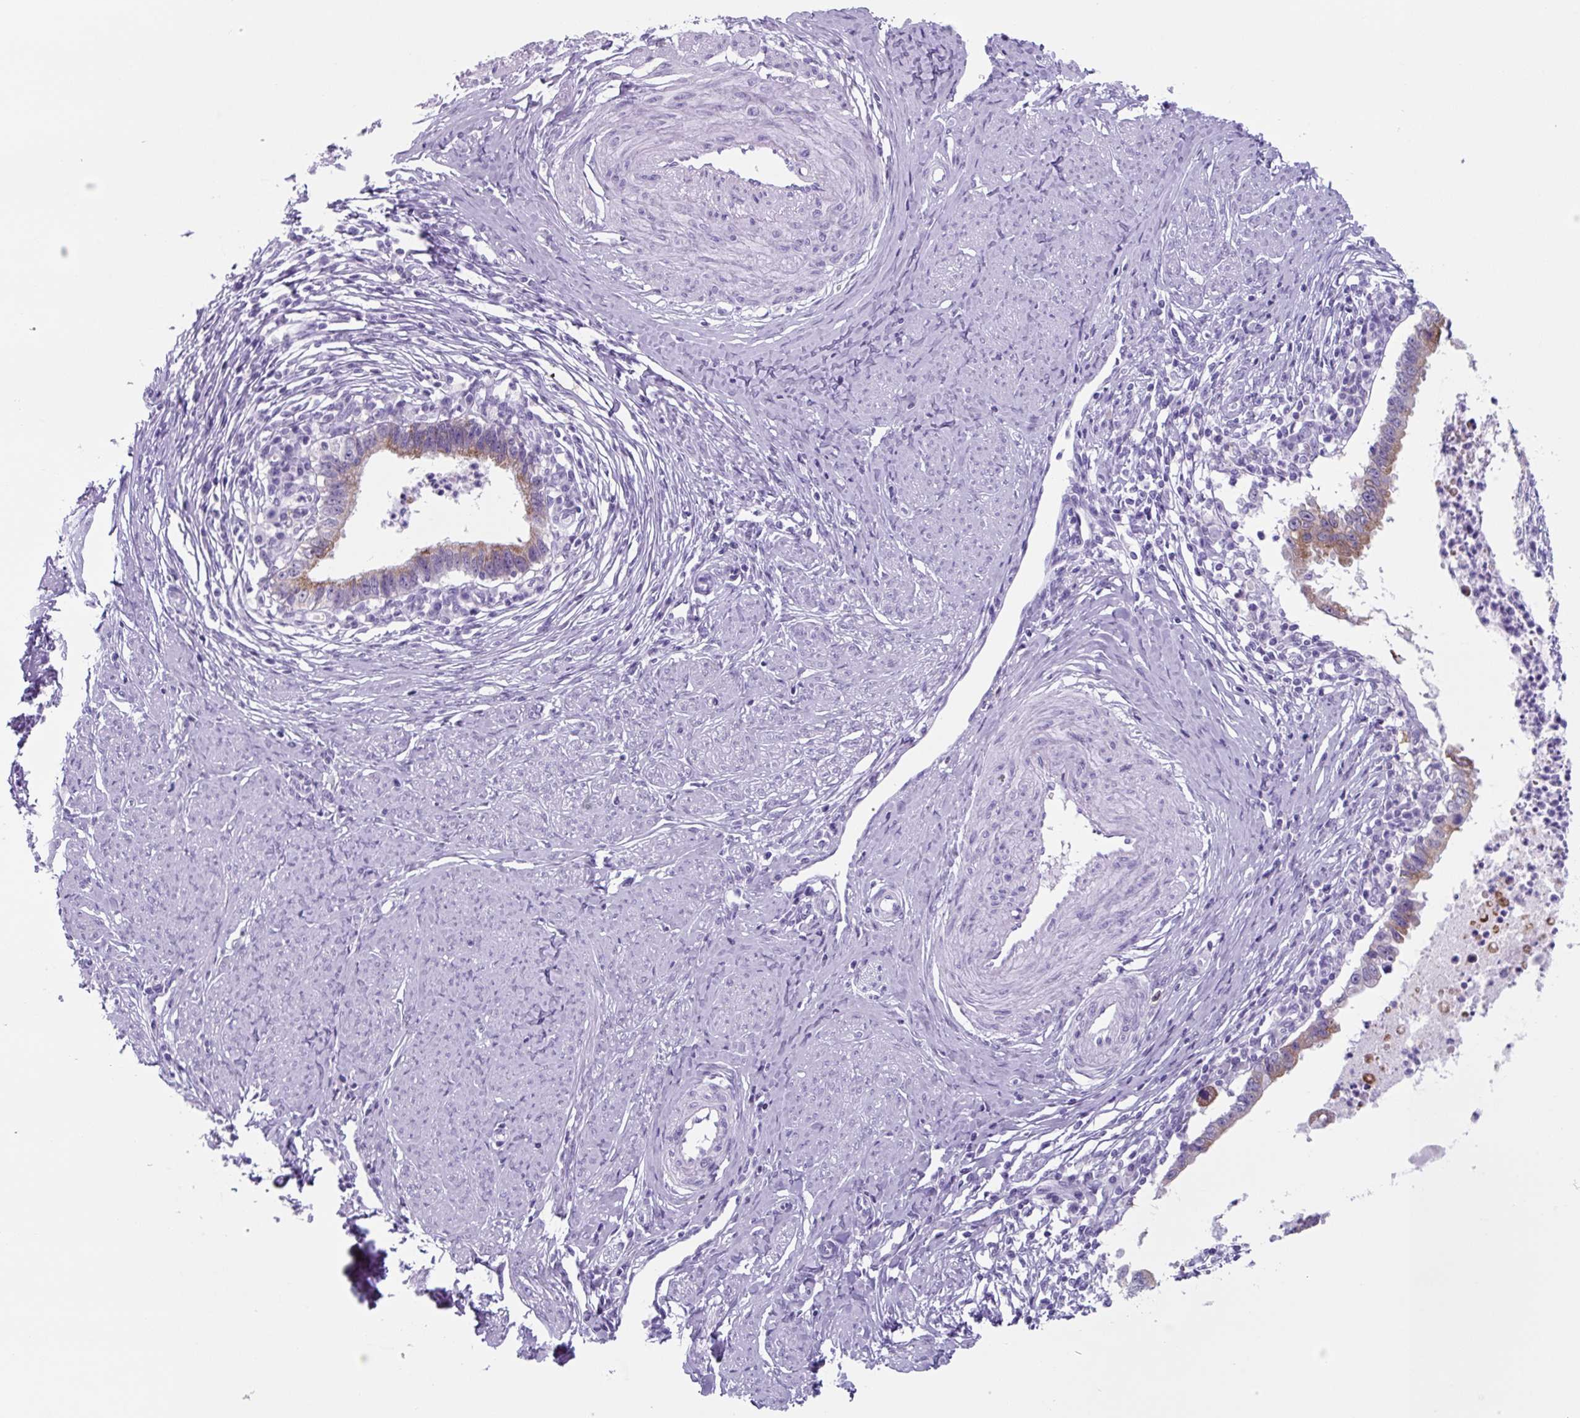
{"staining": {"intensity": "moderate", "quantity": "25%-75%", "location": "cytoplasmic/membranous"}, "tissue": "cervical cancer", "cell_type": "Tumor cells", "image_type": "cancer", "snomed": [{"axis": "morphology", "description": "Adenocarcinoma, NOS"}, {"axis": "topography", "description": "Cervix"}], "caption": "Protein analysis of cervical adenocarcinoma tissue displays moderate cytoplasmic/membranous positivity in about 25%-75% of tumor cells. (DAB (3,3'-diaminobenzidine) IHC with brightfield microscopy, high magnification).", "gene": "TNFRSF8", "patient": {"sex": "female", "age": 36}}